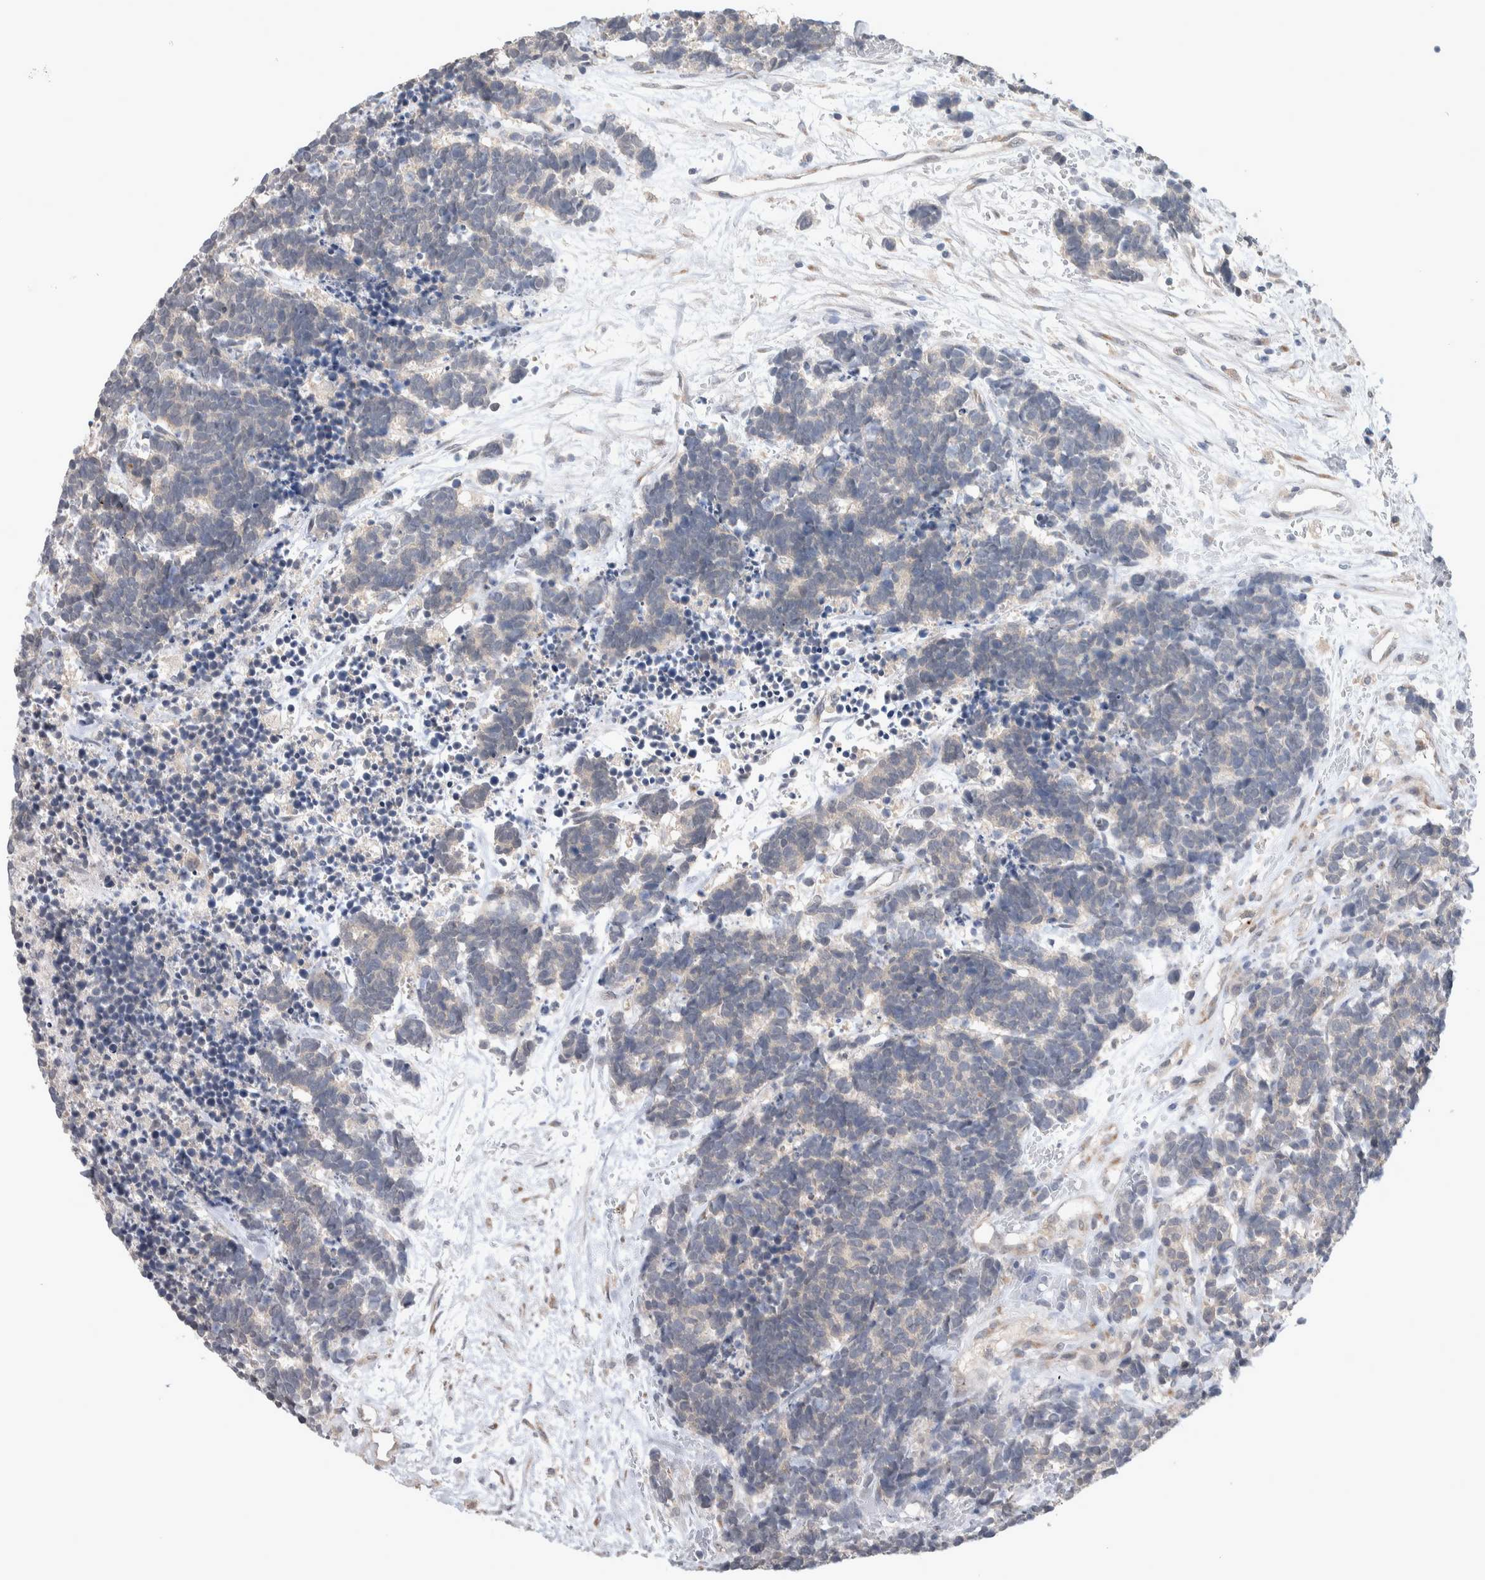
{"staining": {"intensity": "weak", "quantity": "<25%", "location": "cytoplasmic/membranous"}, "tissue": "carcinoid", "cell_type": "Tumor cells", "image_type": "cancer", "snomed": [{"axis": "morphology", "description": "Carcinoma, NOS"}, {"axis": "morphology", "description": "Carcinoid, malignant, NOS"}, {"axis": "topography", "description": "Urinary bladder"}], "caption": "The histopathology image shows no staining of tumor cells in malignant carcinoid.", "gene": "CUL2", "patient": {"sex": "male", "age": 57}}